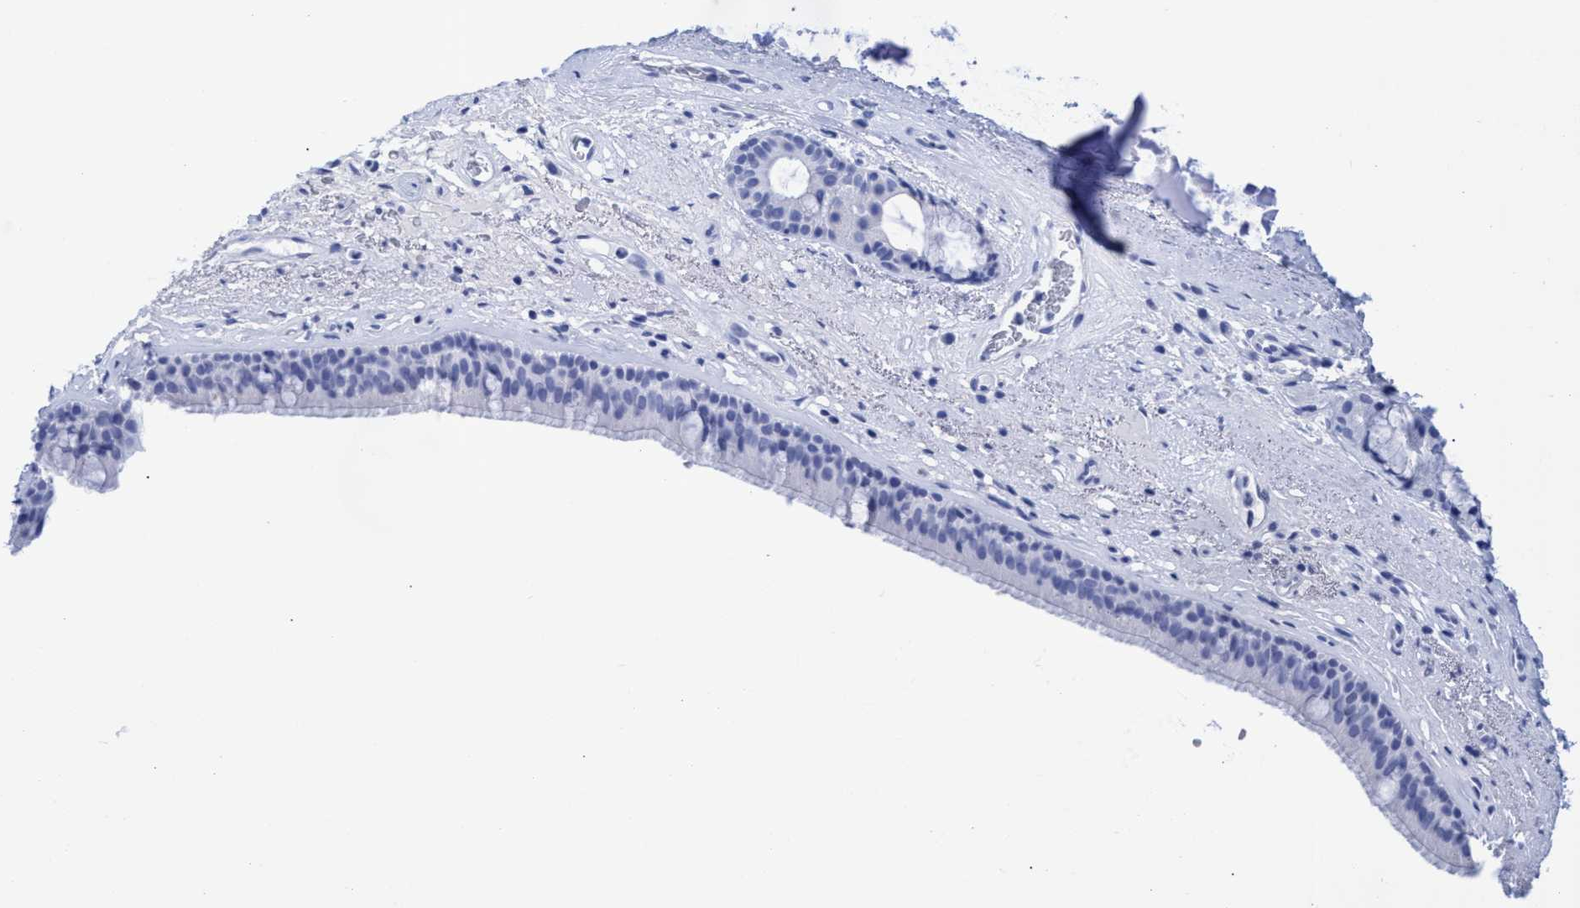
{"staining": {"intensity": "negative", "quantity": "none", "location": "none"}, "tissue": "bronchus", "cell_type": "Respiratory epithelial cells", "image_type": "normal", "snomed": [{"axis": "morphology", "description": "Normal tissue, NOS"}, {"axis": "topography", "description": "Cartilage tissue"}], "caption": "IHC micrograph of unremarkable bronchus: bronchus stained with DAB (3,3'-diaminobenzidine) reveals no significant protein staining in respiratory epithelial cells. (DAB IHC with hematoxylin counter stain).", "gene": "INSL6", "patient": {"sex": "female", "age": 63}}